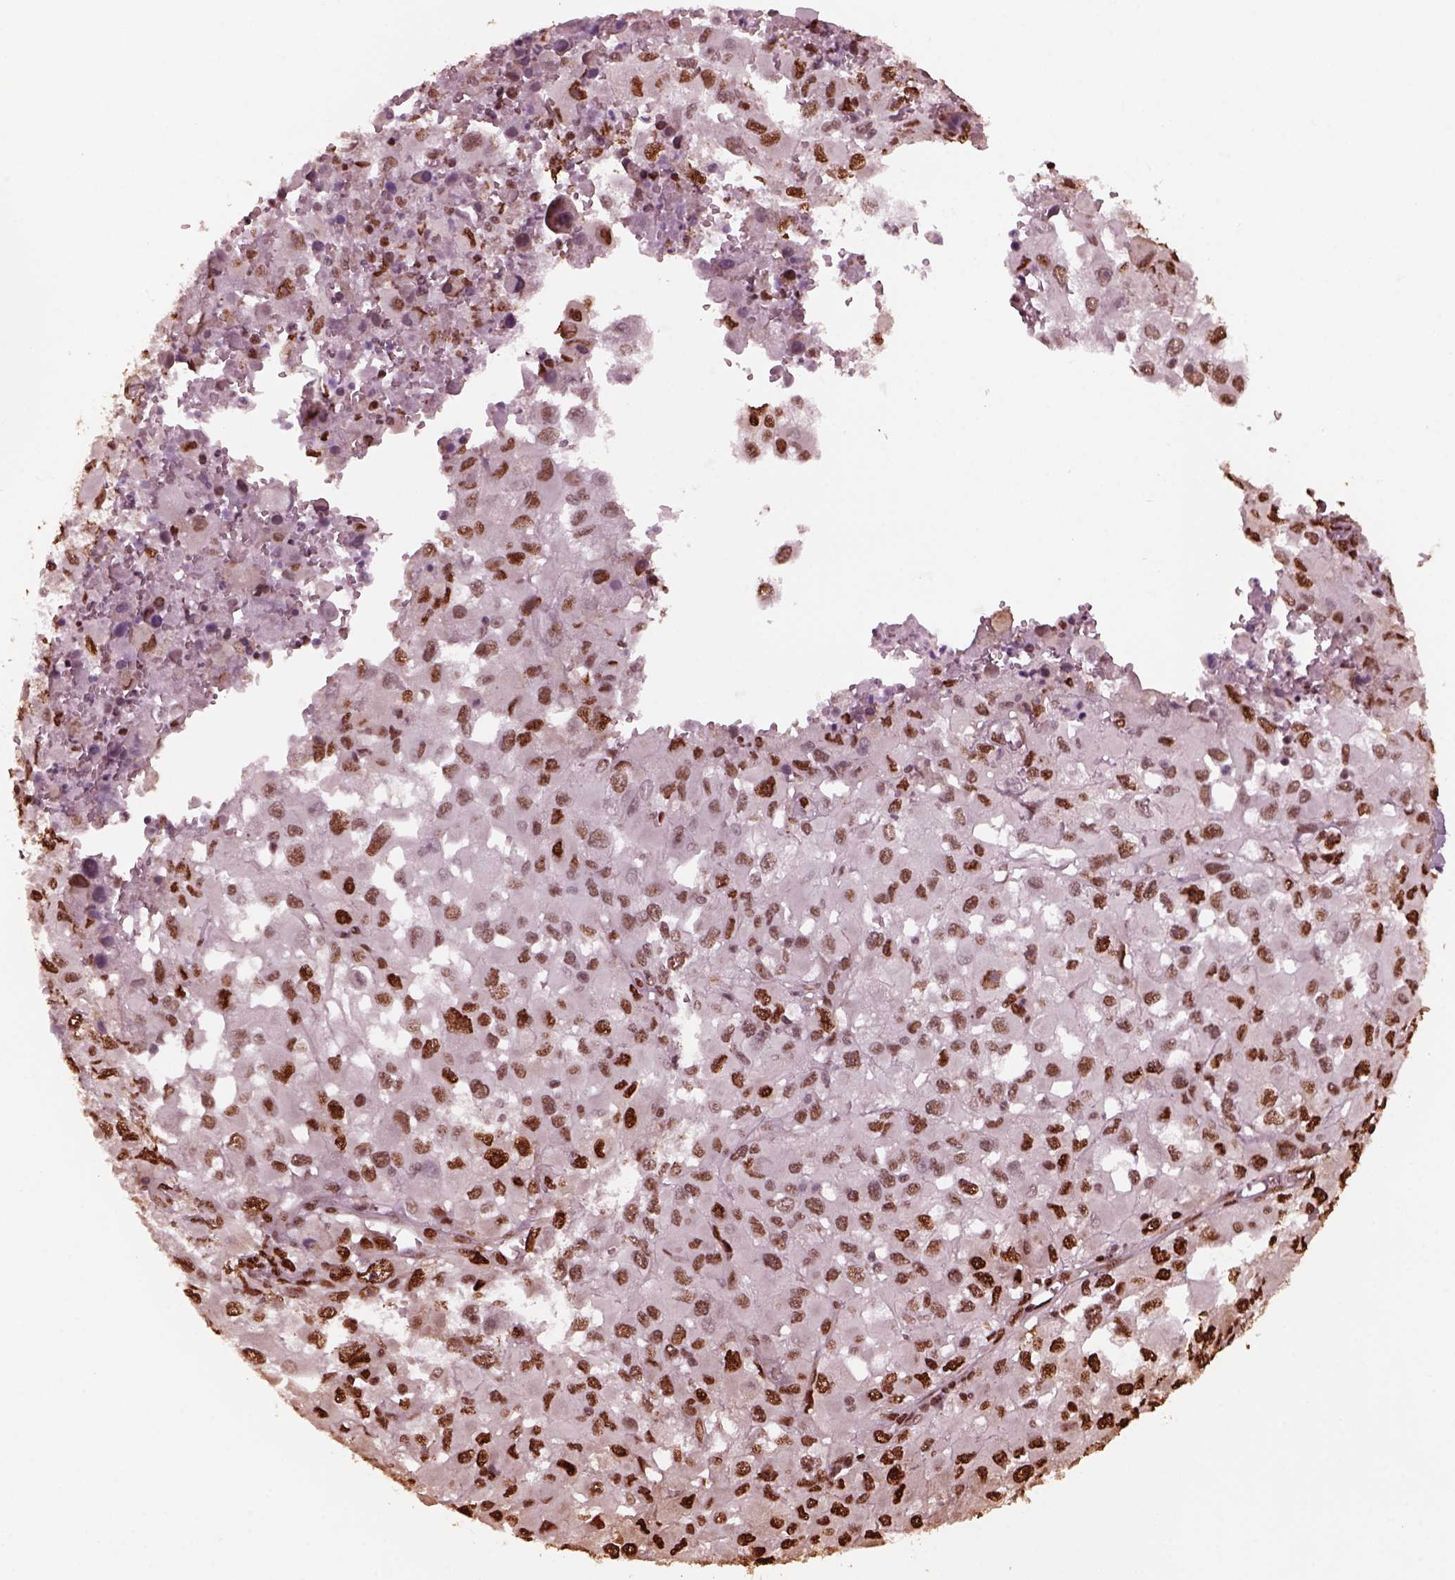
{"staining": {"intensity": "moderate", "quantity": "25%-75%", "location": "nuclear"}, "tissue": "melanoma", "cell_type": "Tumor cells", "image_type": "cancer", "snomed": [{"axis": "morphology", "description": "Malignant melanoma, Metastatic site"}, {"axis": "topography", "description": "Lymph node"}], "caption": "Melanoma stained with a brown dye demonstrates moderate nuclear positive positivity in approximately 25%-75% of tumor cells.", "gene": "NSD1", "patient": {"sex": "male", "age": 50}}